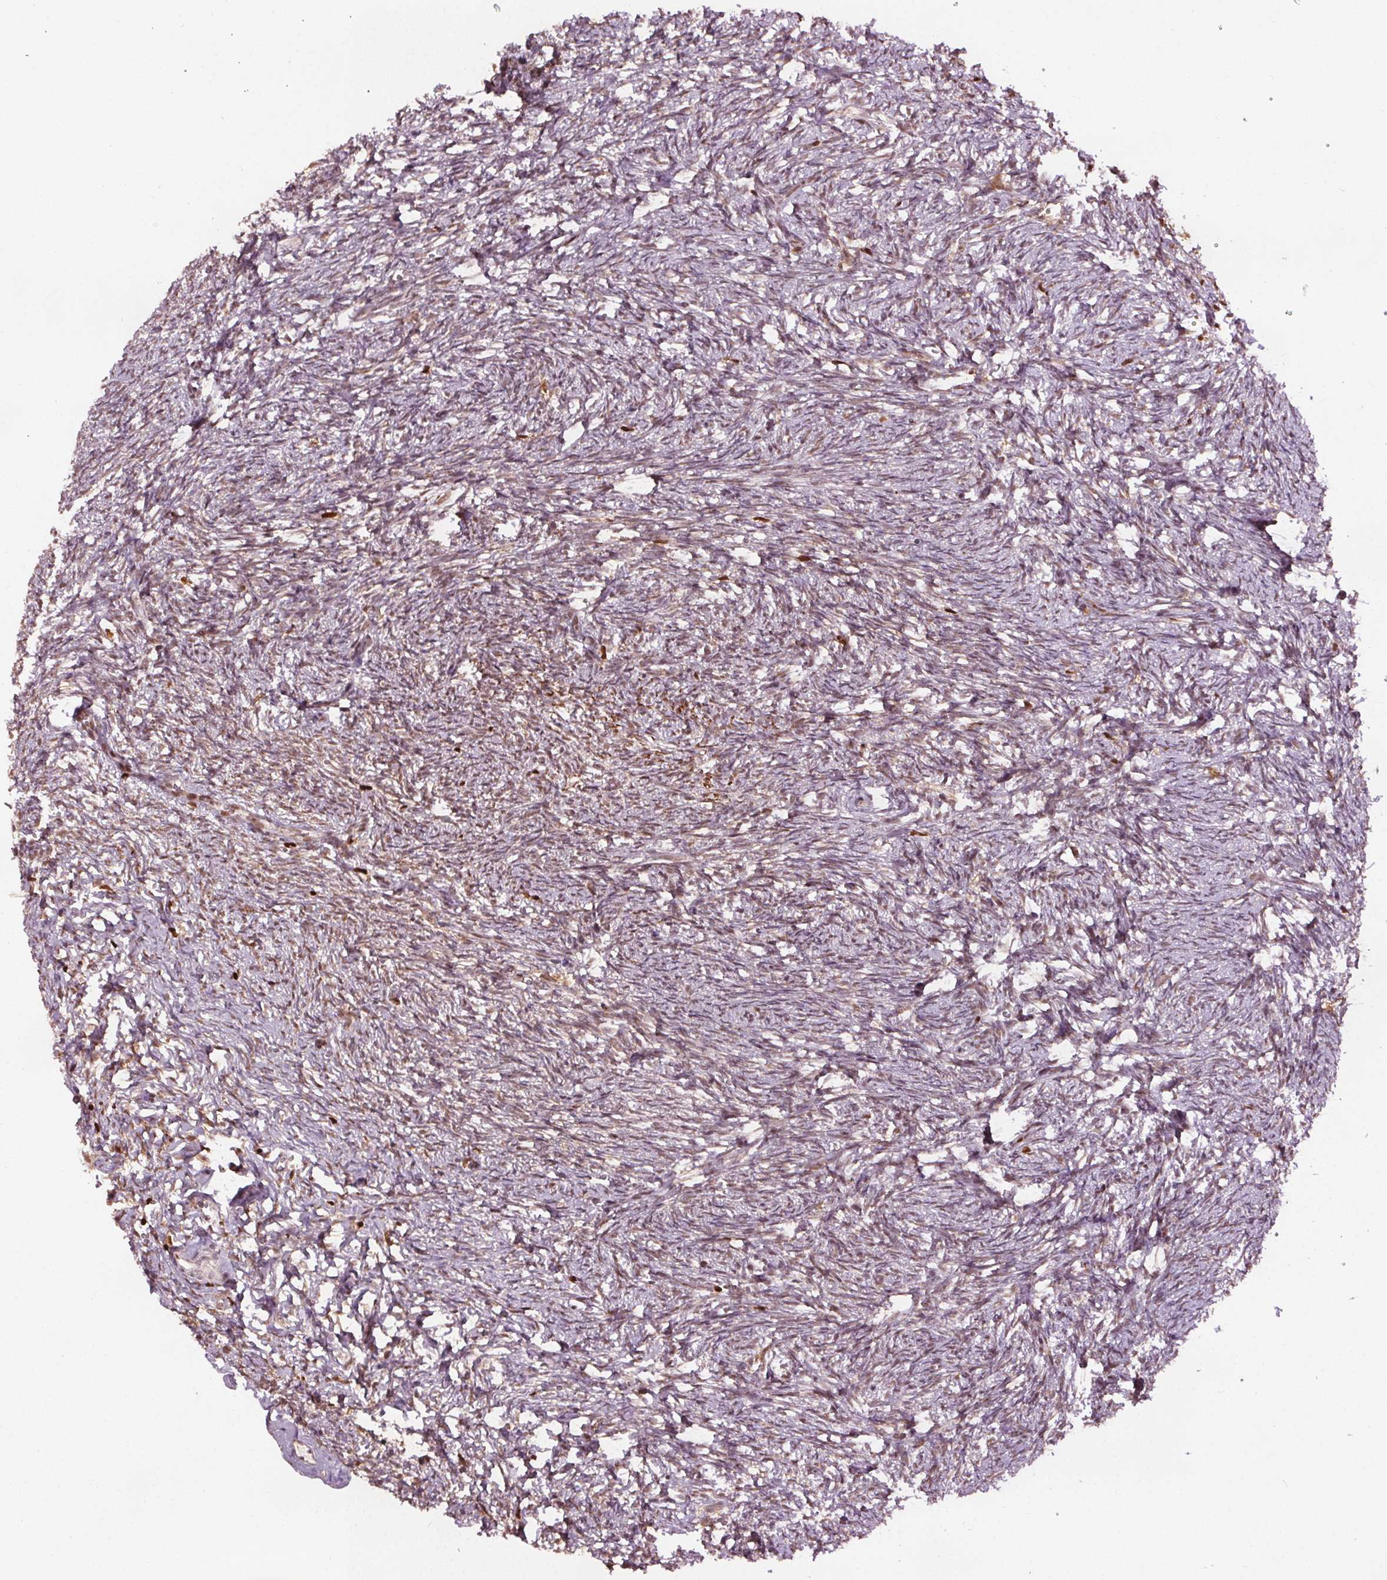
{"staining": {"intensity": "moderate", "quantity": ">75%", "location": "cytoplasmic/membranous,nuclear"}, "tissue": "ovary", "cell_type": "Follicle cells", "image_type": "normal", "snomed": [{"axis": "morphology", "description": "Normal tissue, NOS"}, {"axis": "topography", "description": "Ovary"}], "caption": "Follicle cells display medium levels of moderate cytoplasmic/membranous,nuclear expression in about >75% of cells in unremarkable human ovary.", "gene": "DDX11", "patient": {"sex": "female", "age": 41}}